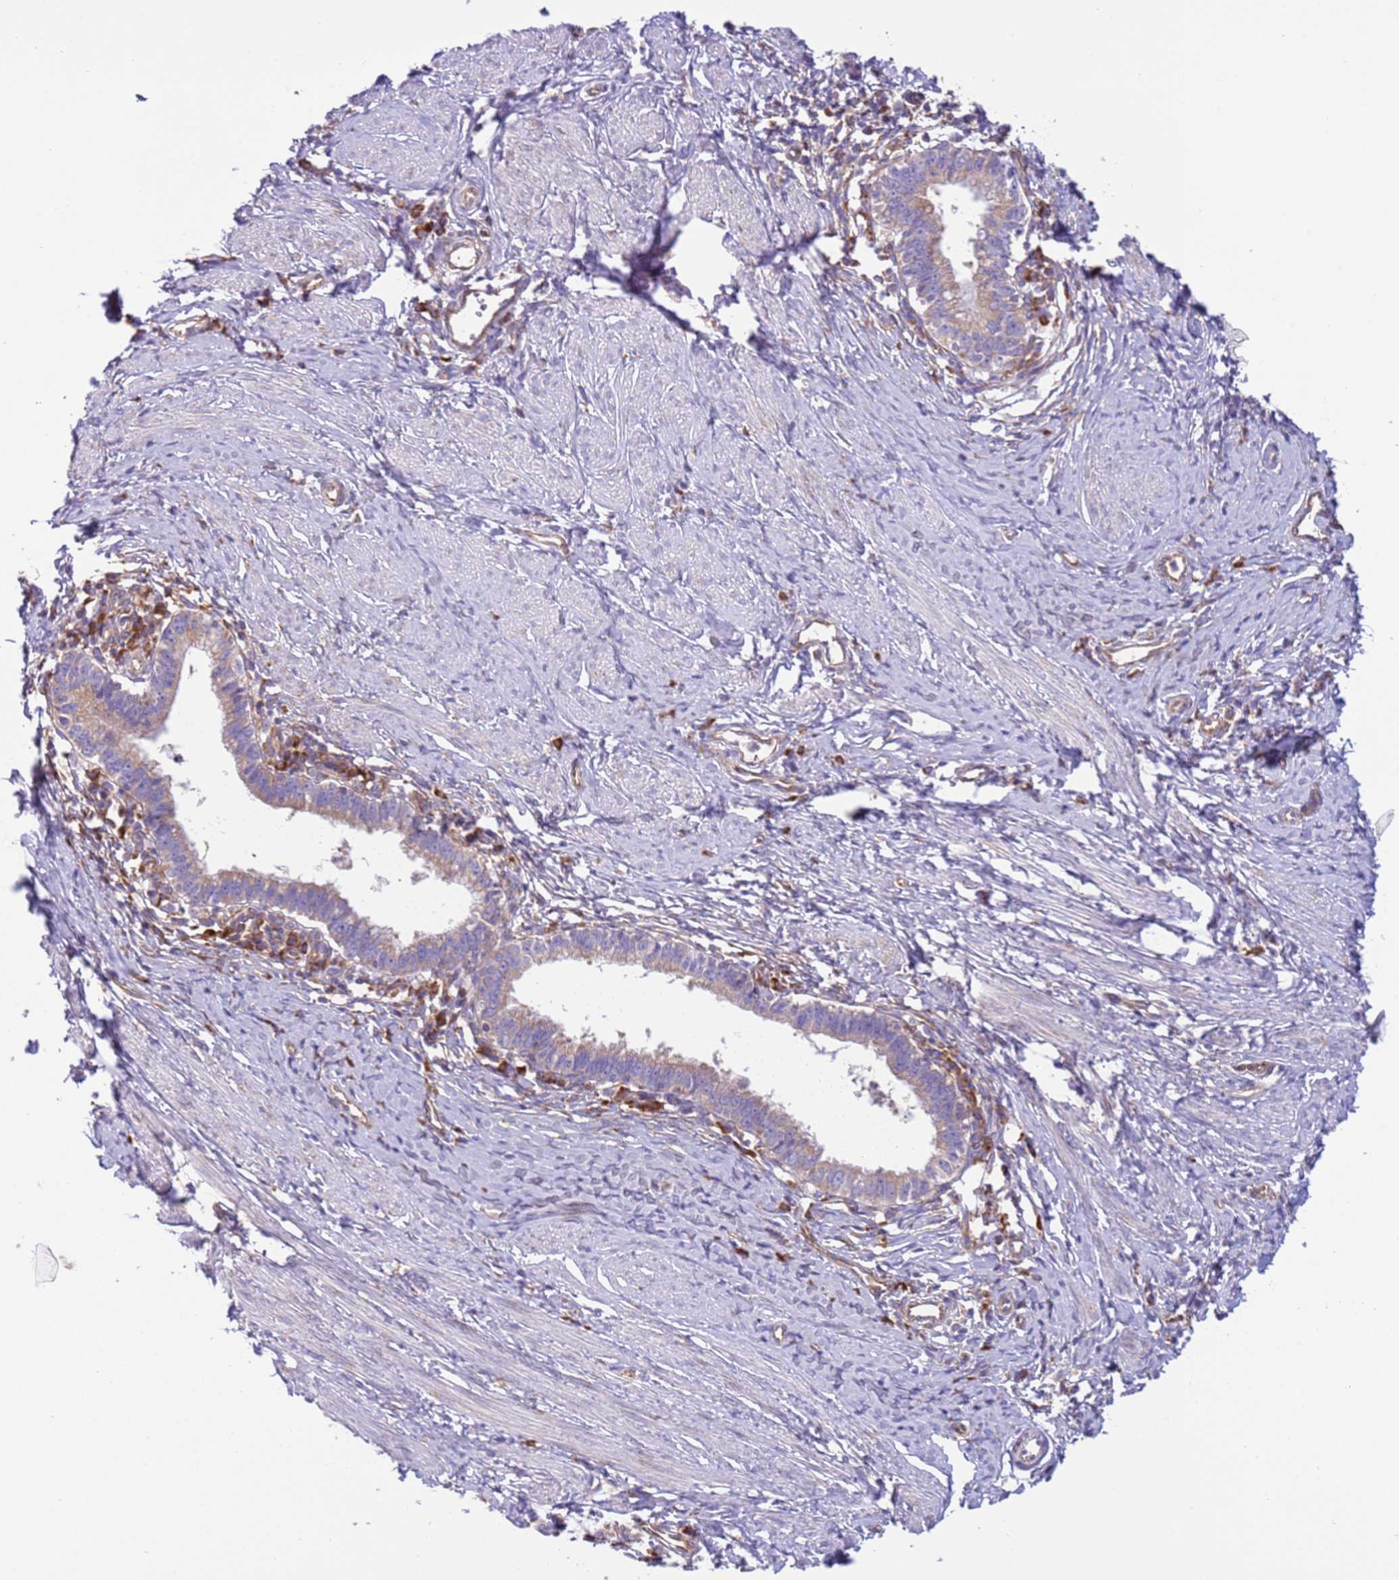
{"staining": {"intensity": "weak", "quantity": "25%-75%", "location": "cytoplasmic/membranous"}, "tissue": "cervical cancer", "cell_type": "Tumor cells", "image_type": "cancer", "snomed": [{"axis": "morphology", "description": "Adenocarcinoma, NOS"}, {"axis": "topography", "description": "Cervix"}], "caption": "This micrograph exhibits adenocarcinoma (cervical) stained with immunohistochemistry (IHC) to label a protein in brown. The cytoplasmic/membranous of tumor cells show weak positivity for the protein. Nuclei are counter-stained blue.", "gene": "VARS1", "patient": {"sex": "female", "age": 36}}